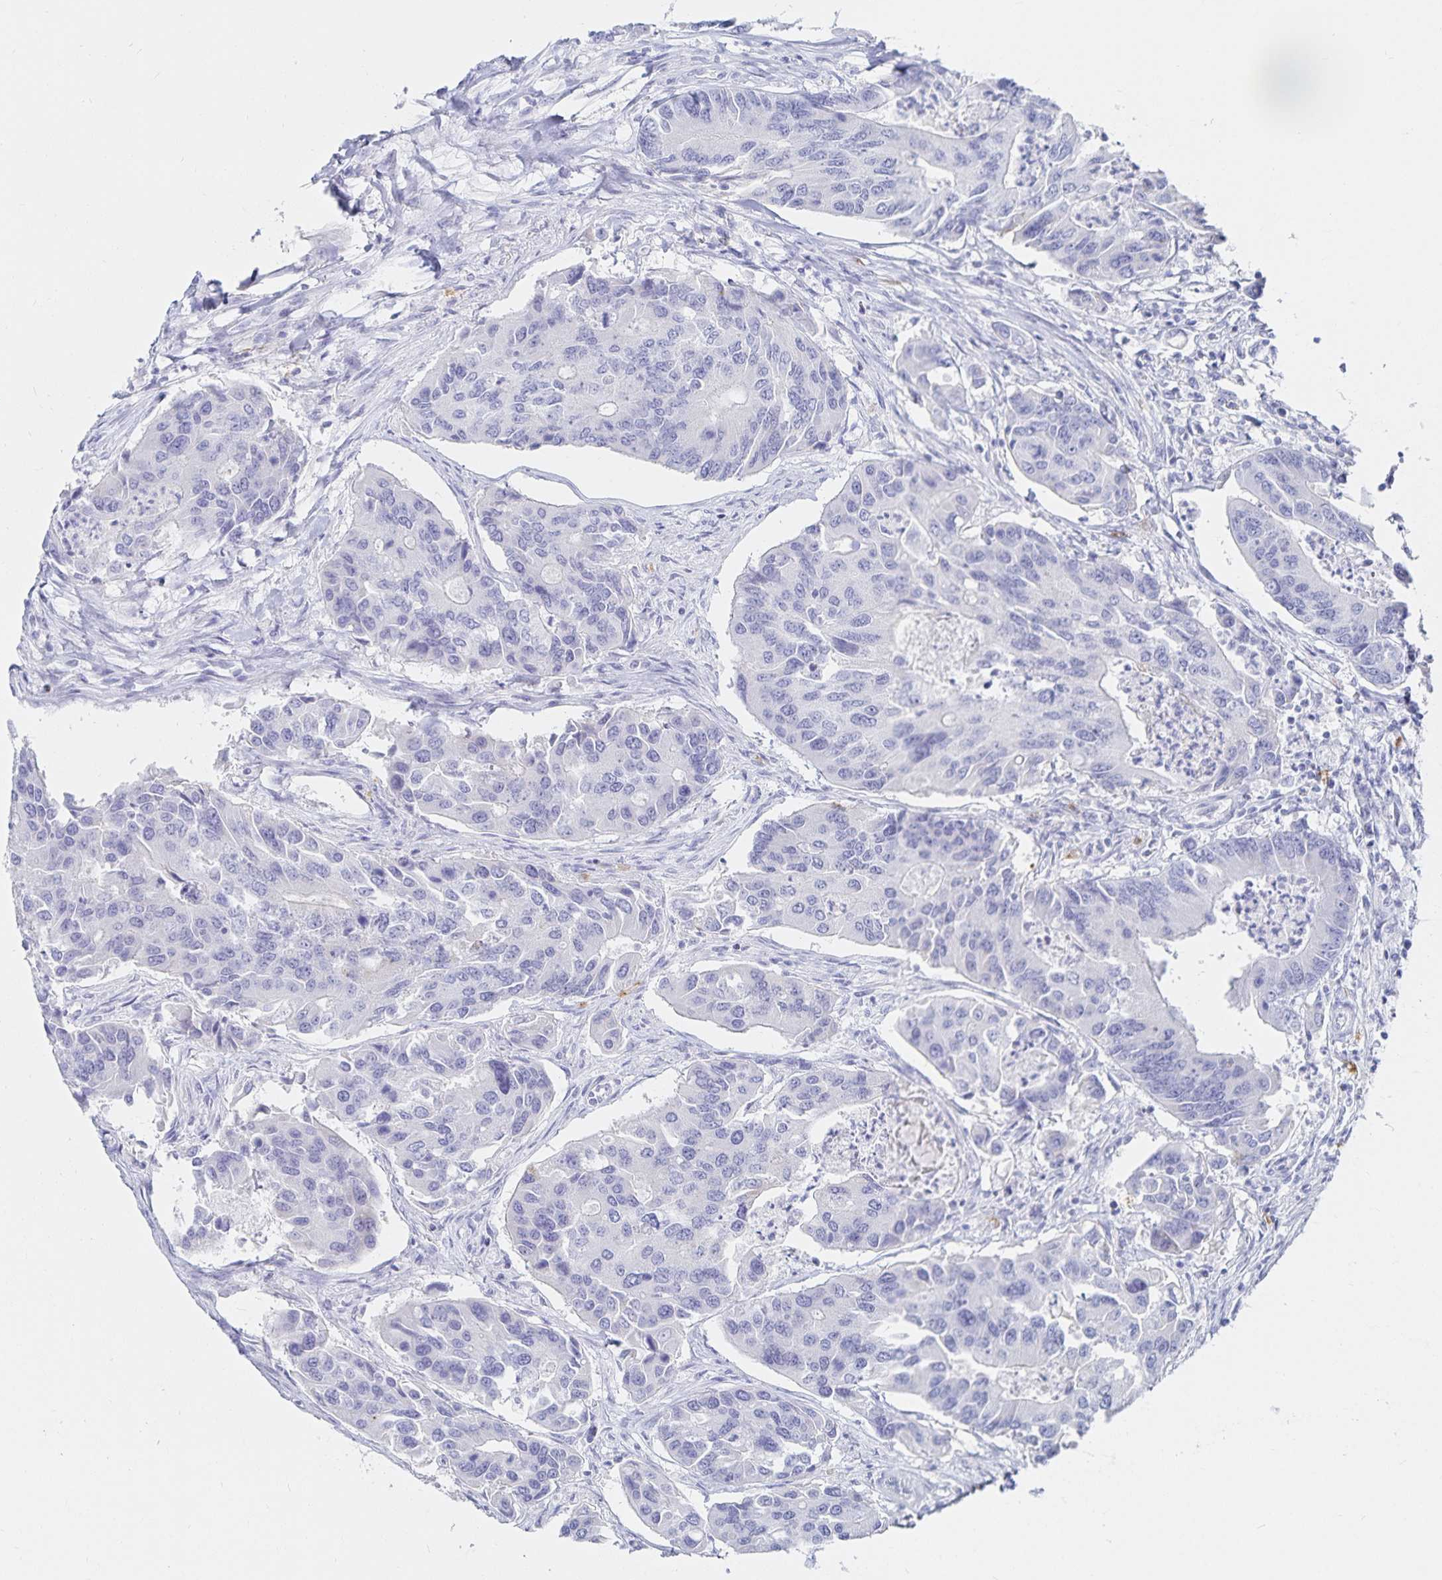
{"staining": {"intensity": "negative", "quantity": "none", "location": "none"}, "tissue": "colorectal cancer", "cell_type": "Tumor cells", "image_type": "cancer", "snomed": [{"axis": "morphology", "description": "Adenocarcinoma, NOS"}, {"axis": "topography", "description": "Colon"}], "caption": "DAB (3,3'-diaminobenzidine) immunohistochemical staining of human colorectal cancer (adenocarcinoma) displays no significant positivity in tumor cells.", "gene": "TNIP1", "patient": {"sex": "female", "age": 67}}